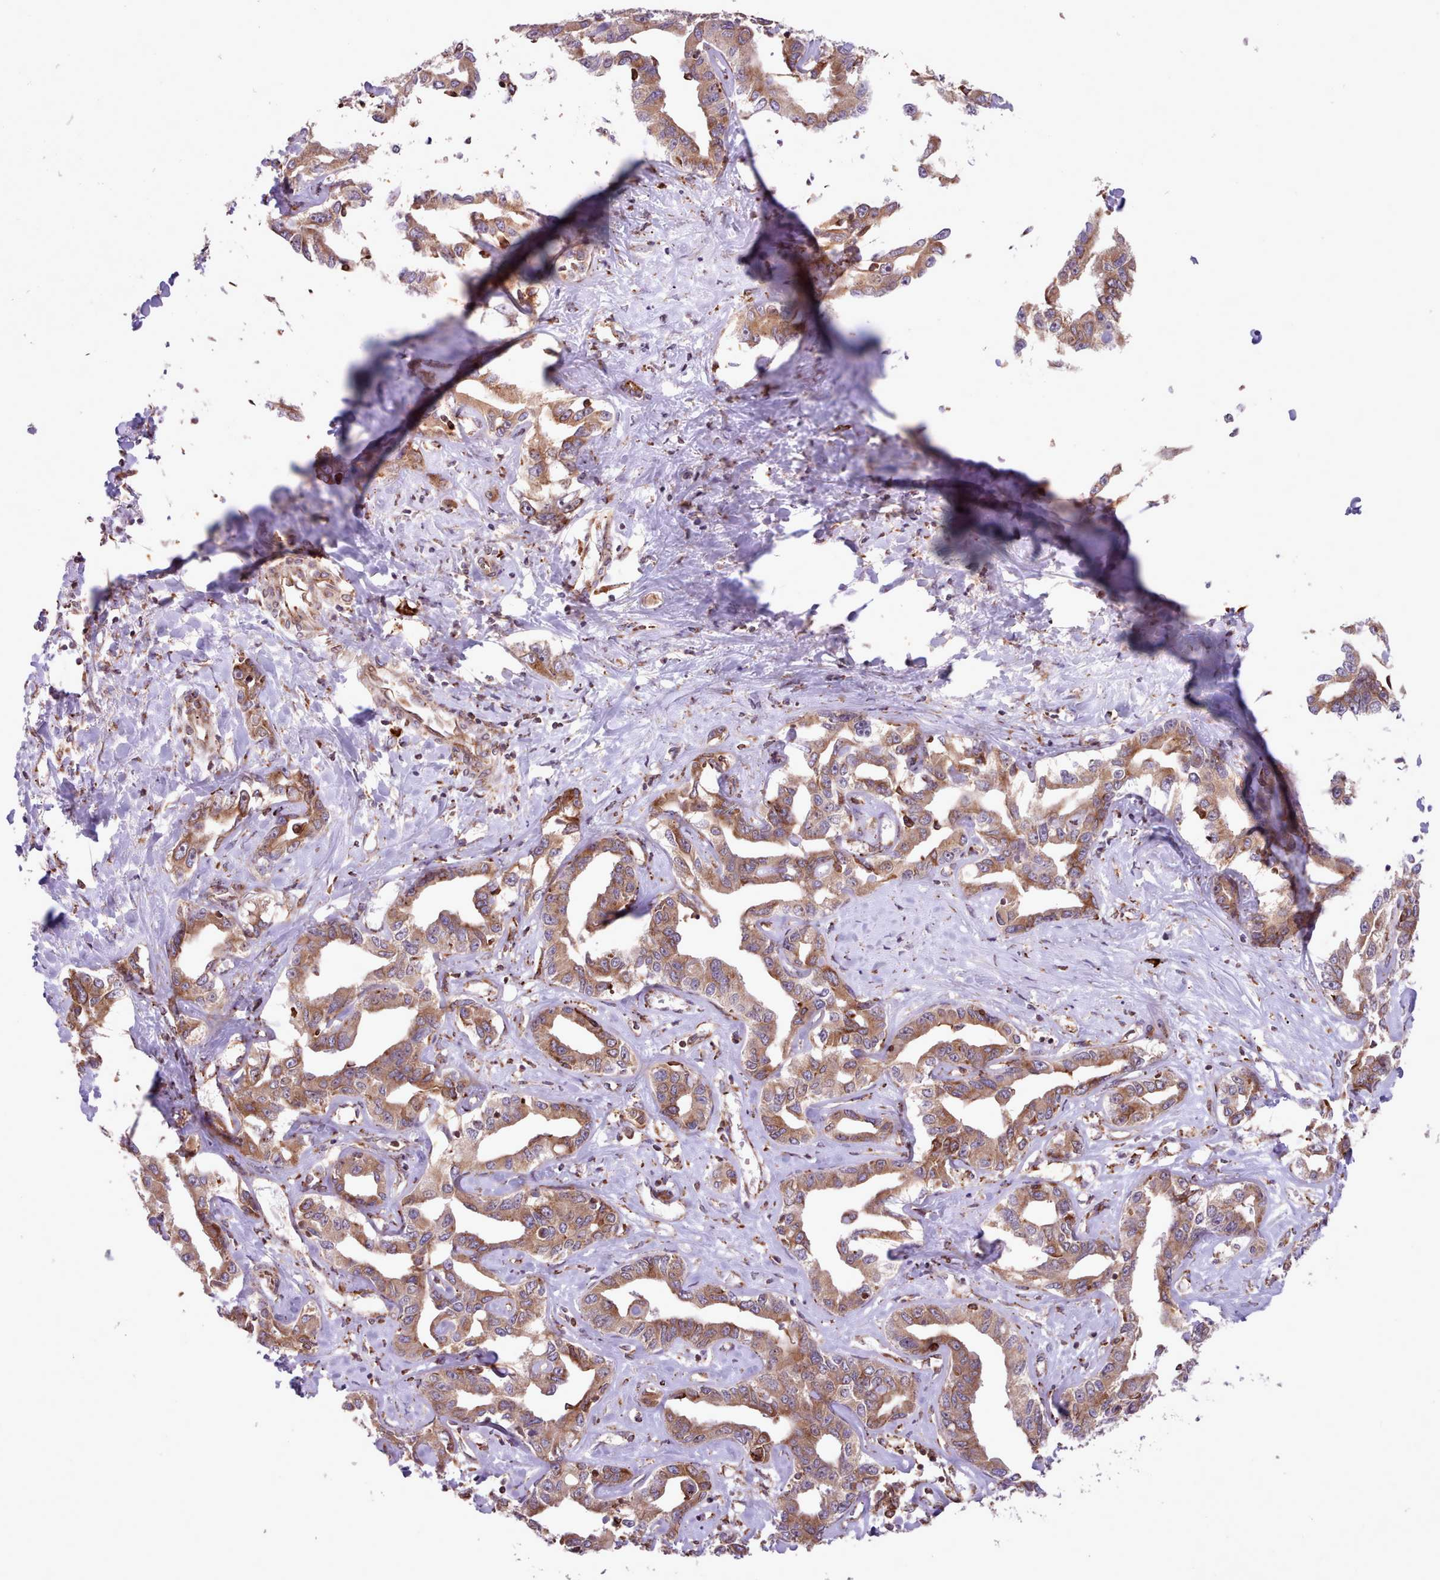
{"staining": {"intensity": "moderate", "quantity": ">75%", "location": "cytoplasmic/membranous"}, "tissue": "liver cancer", "cell_type": "Tumor cells", "image_type": "cancer", "snomed": [{"axis": "morphology", "description": "Cholangiocarcinoma"}, {"axis": "topography", "description": "Liver"}], "caption": "Protein staining by IHC displays moderate cytoplasmic/membranous staining in about >75% of tumor cells in liver cancer (cholangiocarcinoma).", "gene": "TTLL3", "patient": {"sex": "male", "age": 59}}